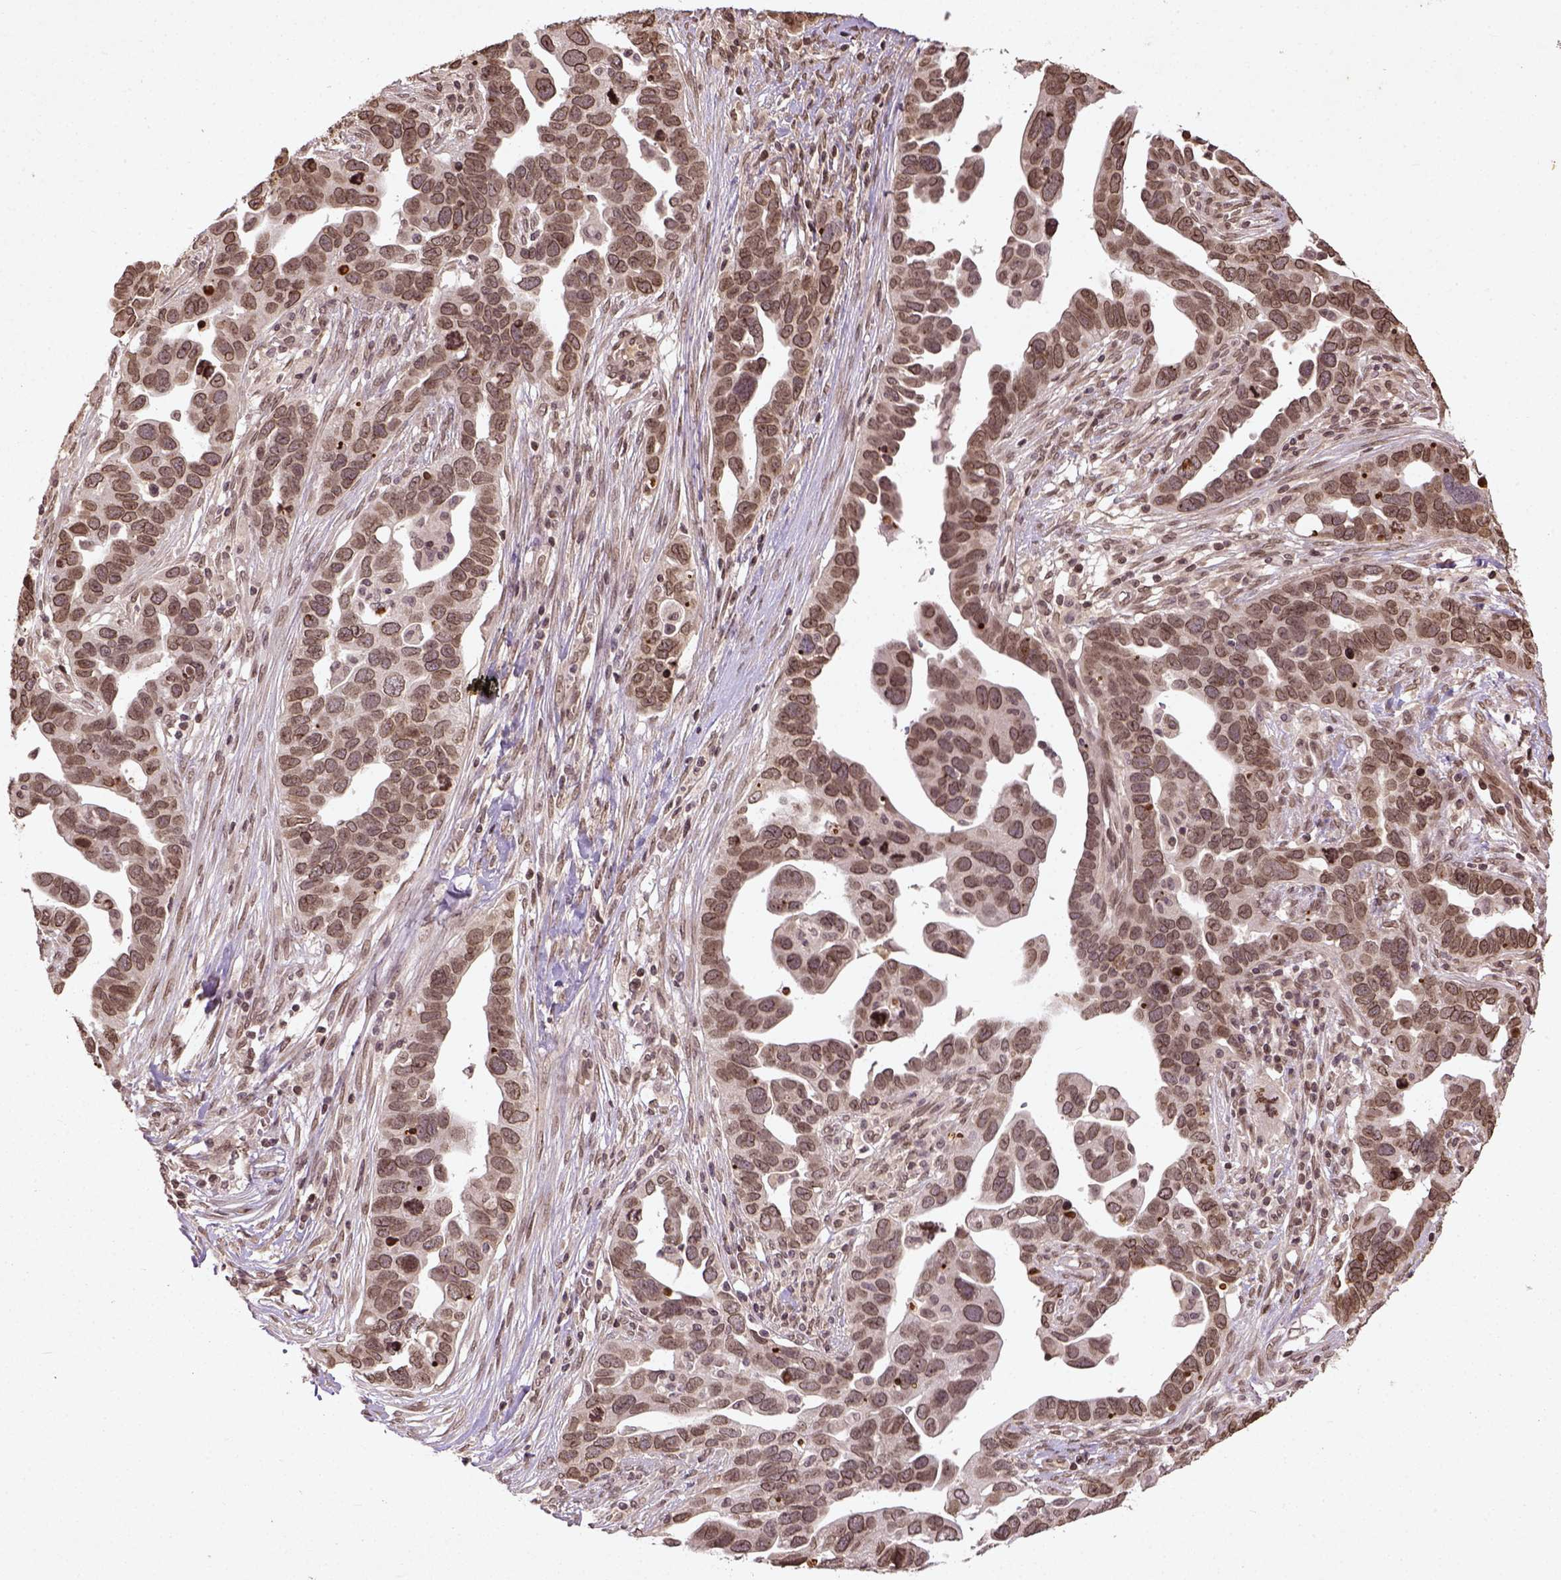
{"staining": {"intensity": "moderate", "quantity": ">75%", "location": "nuclear"}, "tissue": "ovarian cancer", "cell_type": "Tumor cells", "image_type": "cancer", "snomed": [{"axis": "morphology", "description": "Cystadenocarcinoma, serous, NOS"}, {"axis": "topography", "description": "Ovary"}], "caption": "The immunohistochemical stain shows moderate nuclear staining in tumor cells of serous cystadenocarcinoma (ovarian) tissue.", "gene": "BANF1", "patient": {"sex": "female", "age": 54}}